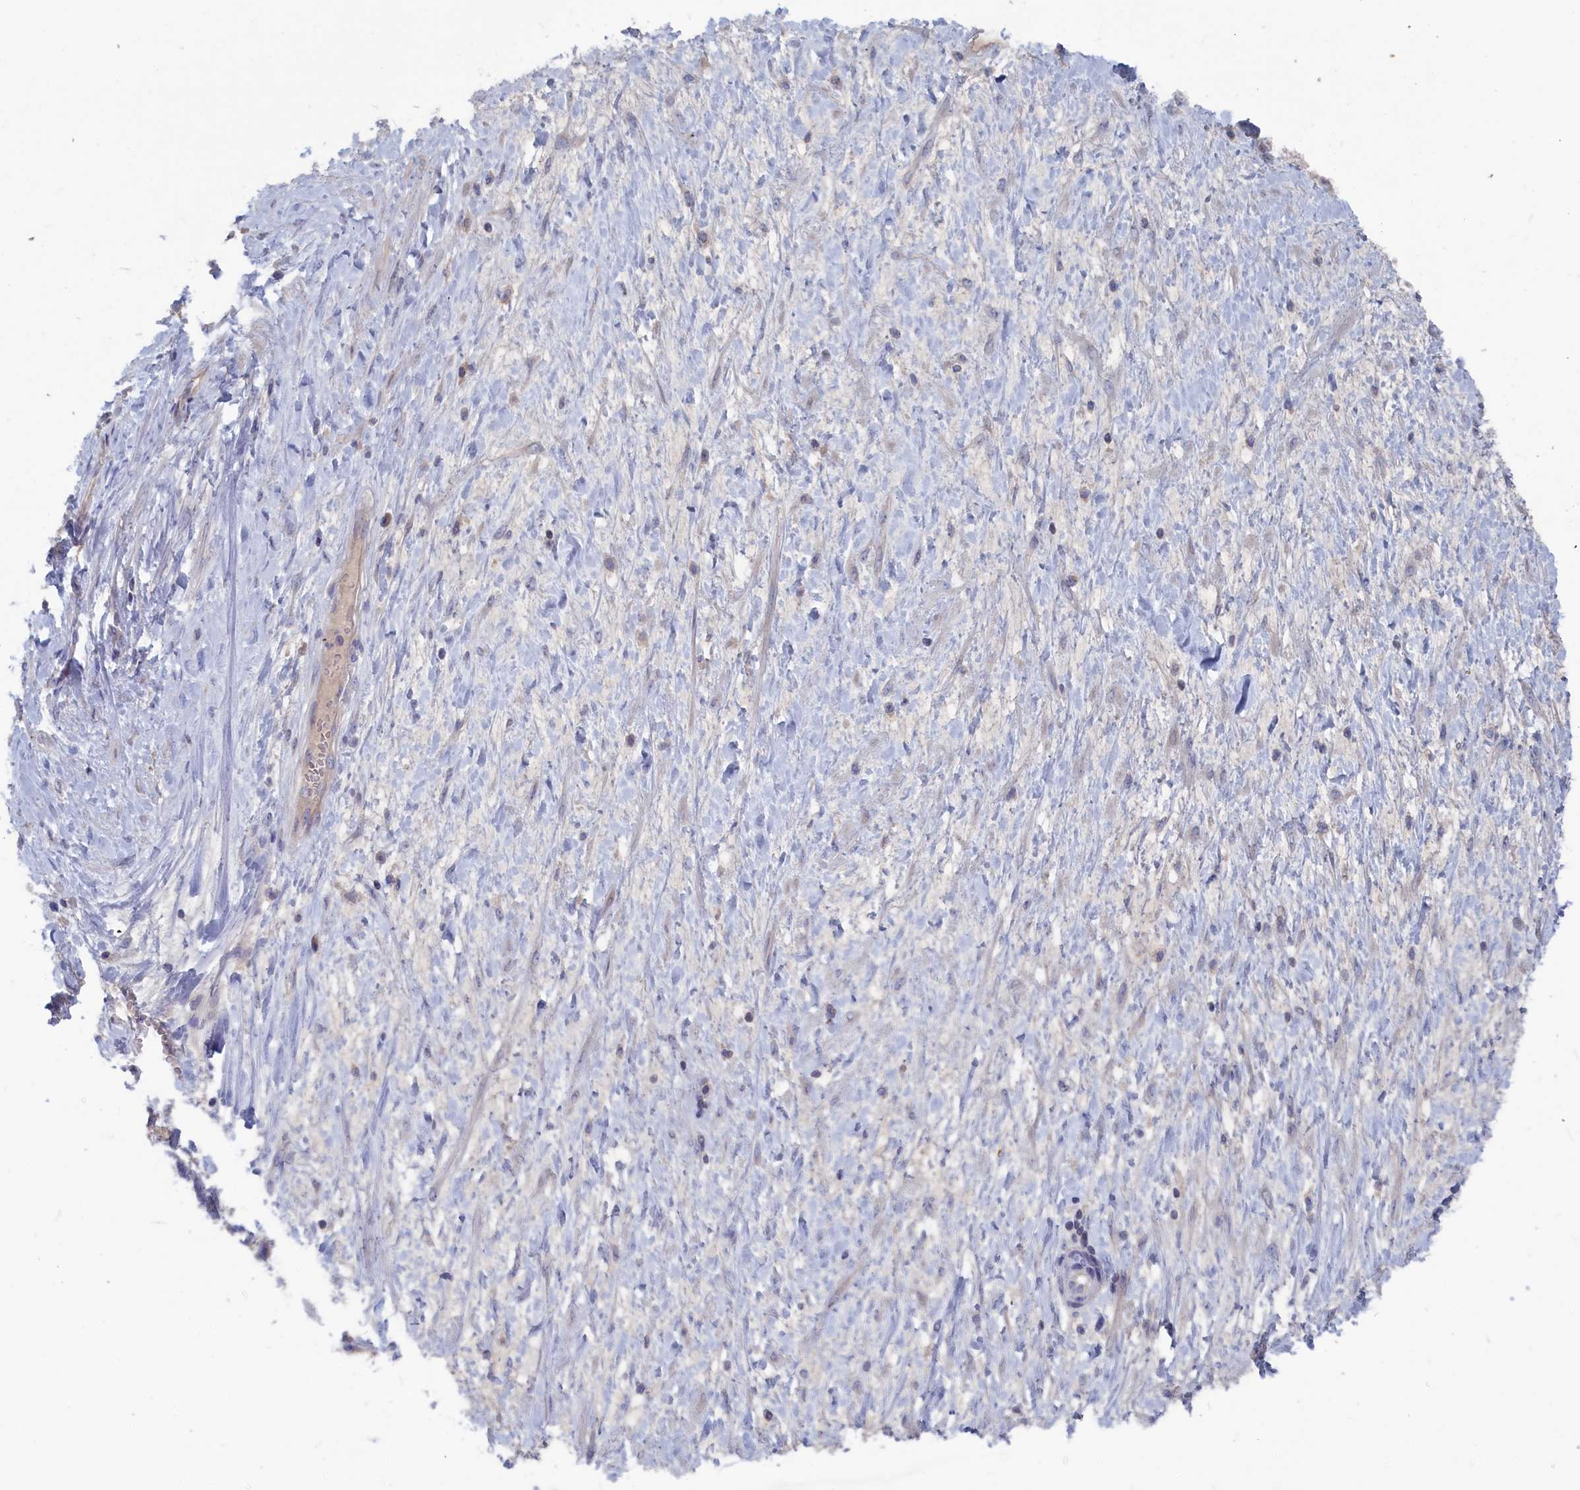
{"staining": {"intensity": "negative", "quantity": "none", "location": "none"}, "tissue": "ovarian cancer", "cell_type": "Tumor cells", "image_type": "cancer", "snomed": [{"axis": "morphology", "description": "Cystadenocarcinoma, serous, NOS"}, {"axis": "topography", "description": "Ovary"}], "caption": "Tumor cells are negative for brown protein staining in ovarian cancer (serous cystadenocarcinoma).", "gene": "CEND1", "patient": {"sex": "female", "age": 54}}